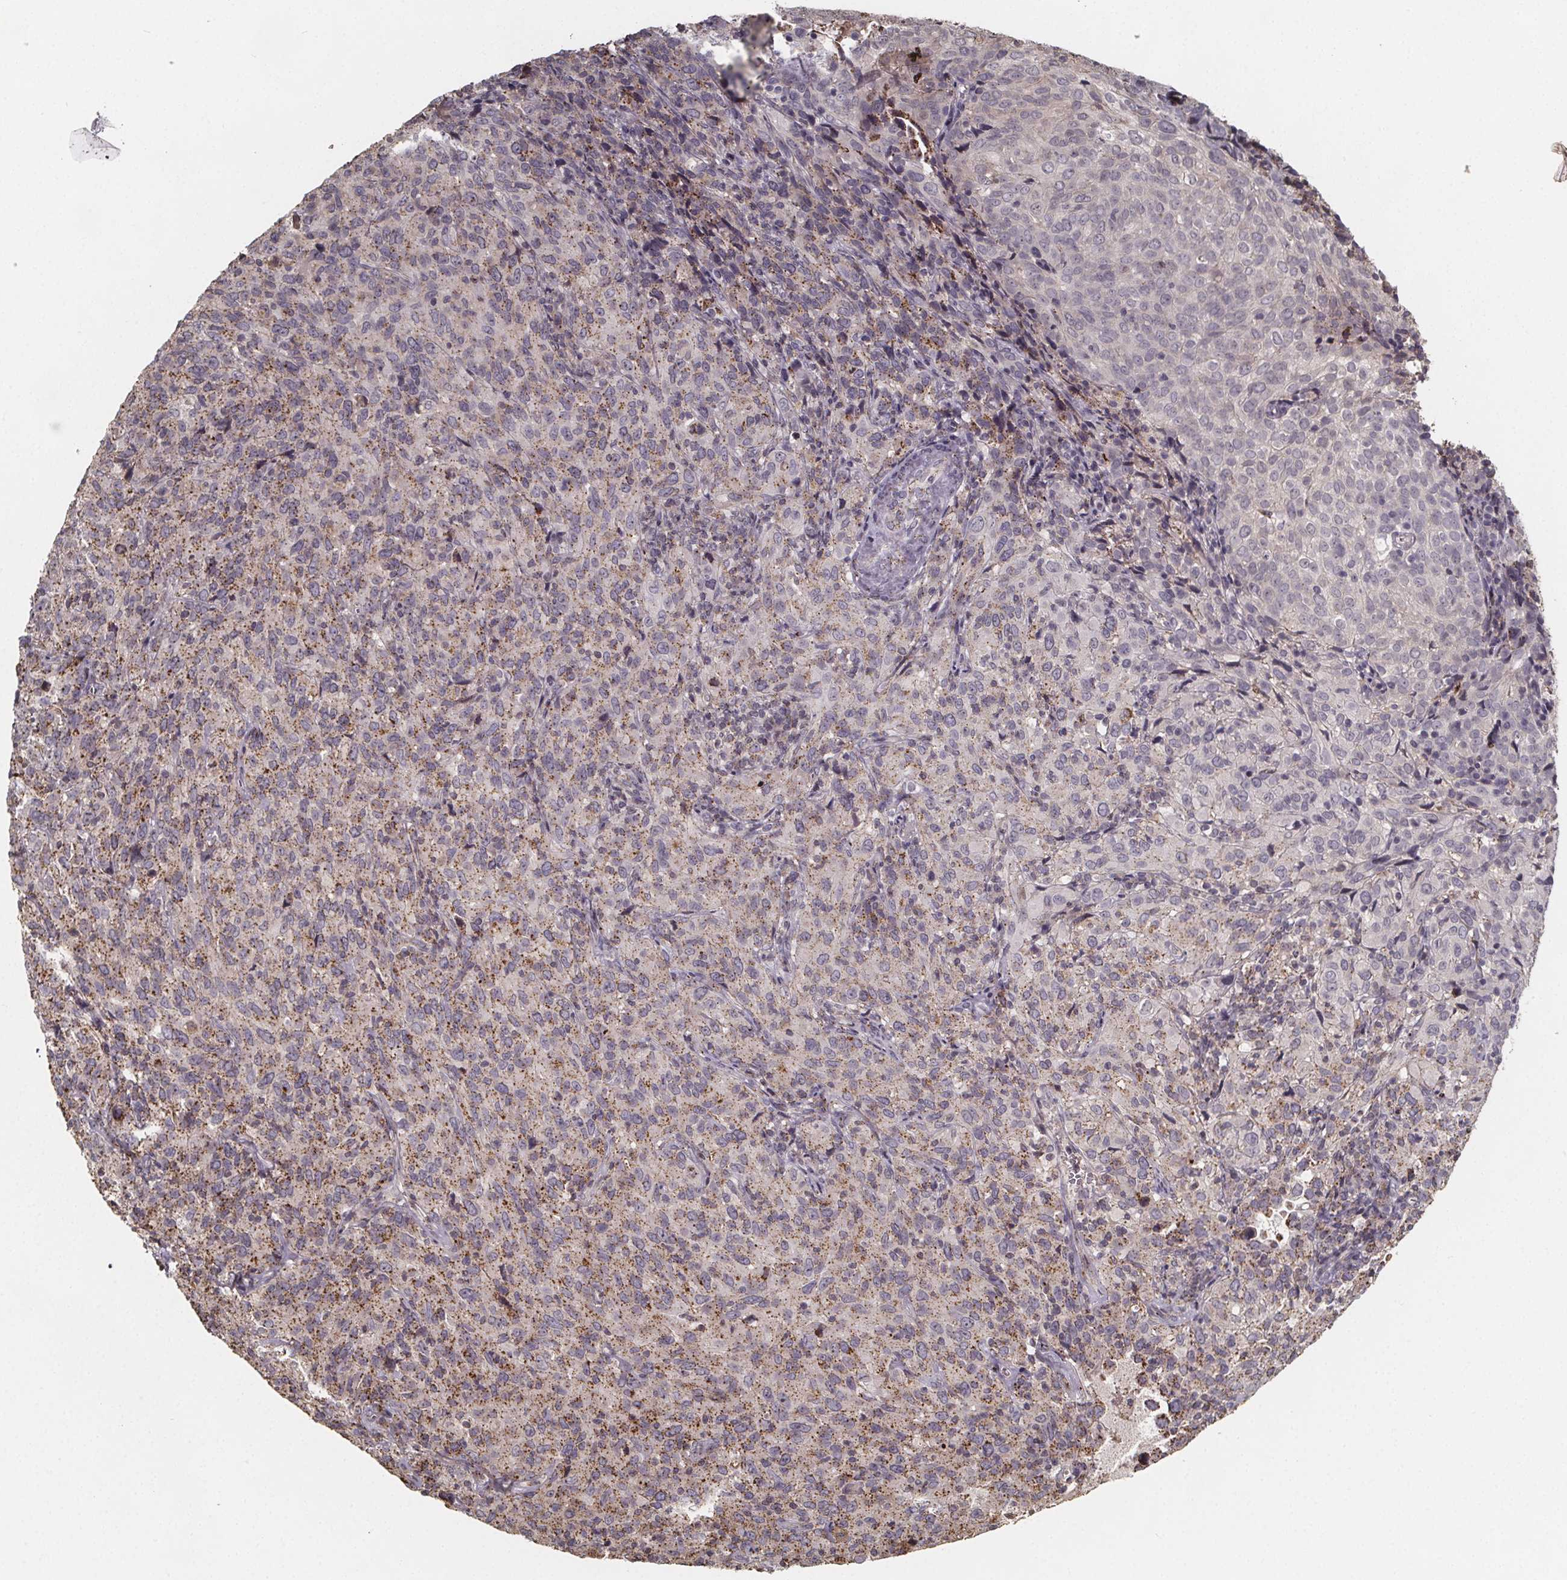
{"staining": {"intensity": "moderate", "quantity": "25%-75%", "location": "cytoplasmic/membranous"}, "tissue": "cervical cancer", "cell_type": "Tumor cells", "image_type": "cancer", "snomed": [{"axis": "morphology", "description": "Squamous cell carcinoma, NOS"}, {"axis": "topography", "description": "Cervix"}], "caption": "Immunohistochemical staining of cervical cancer reveals medium levels of moderate cytoplasmic/membranous protein staining in approximately 25%-75% of tumor cells.", "gene": "ZNF879", "patient": {"sex": "female", "age": 51}}